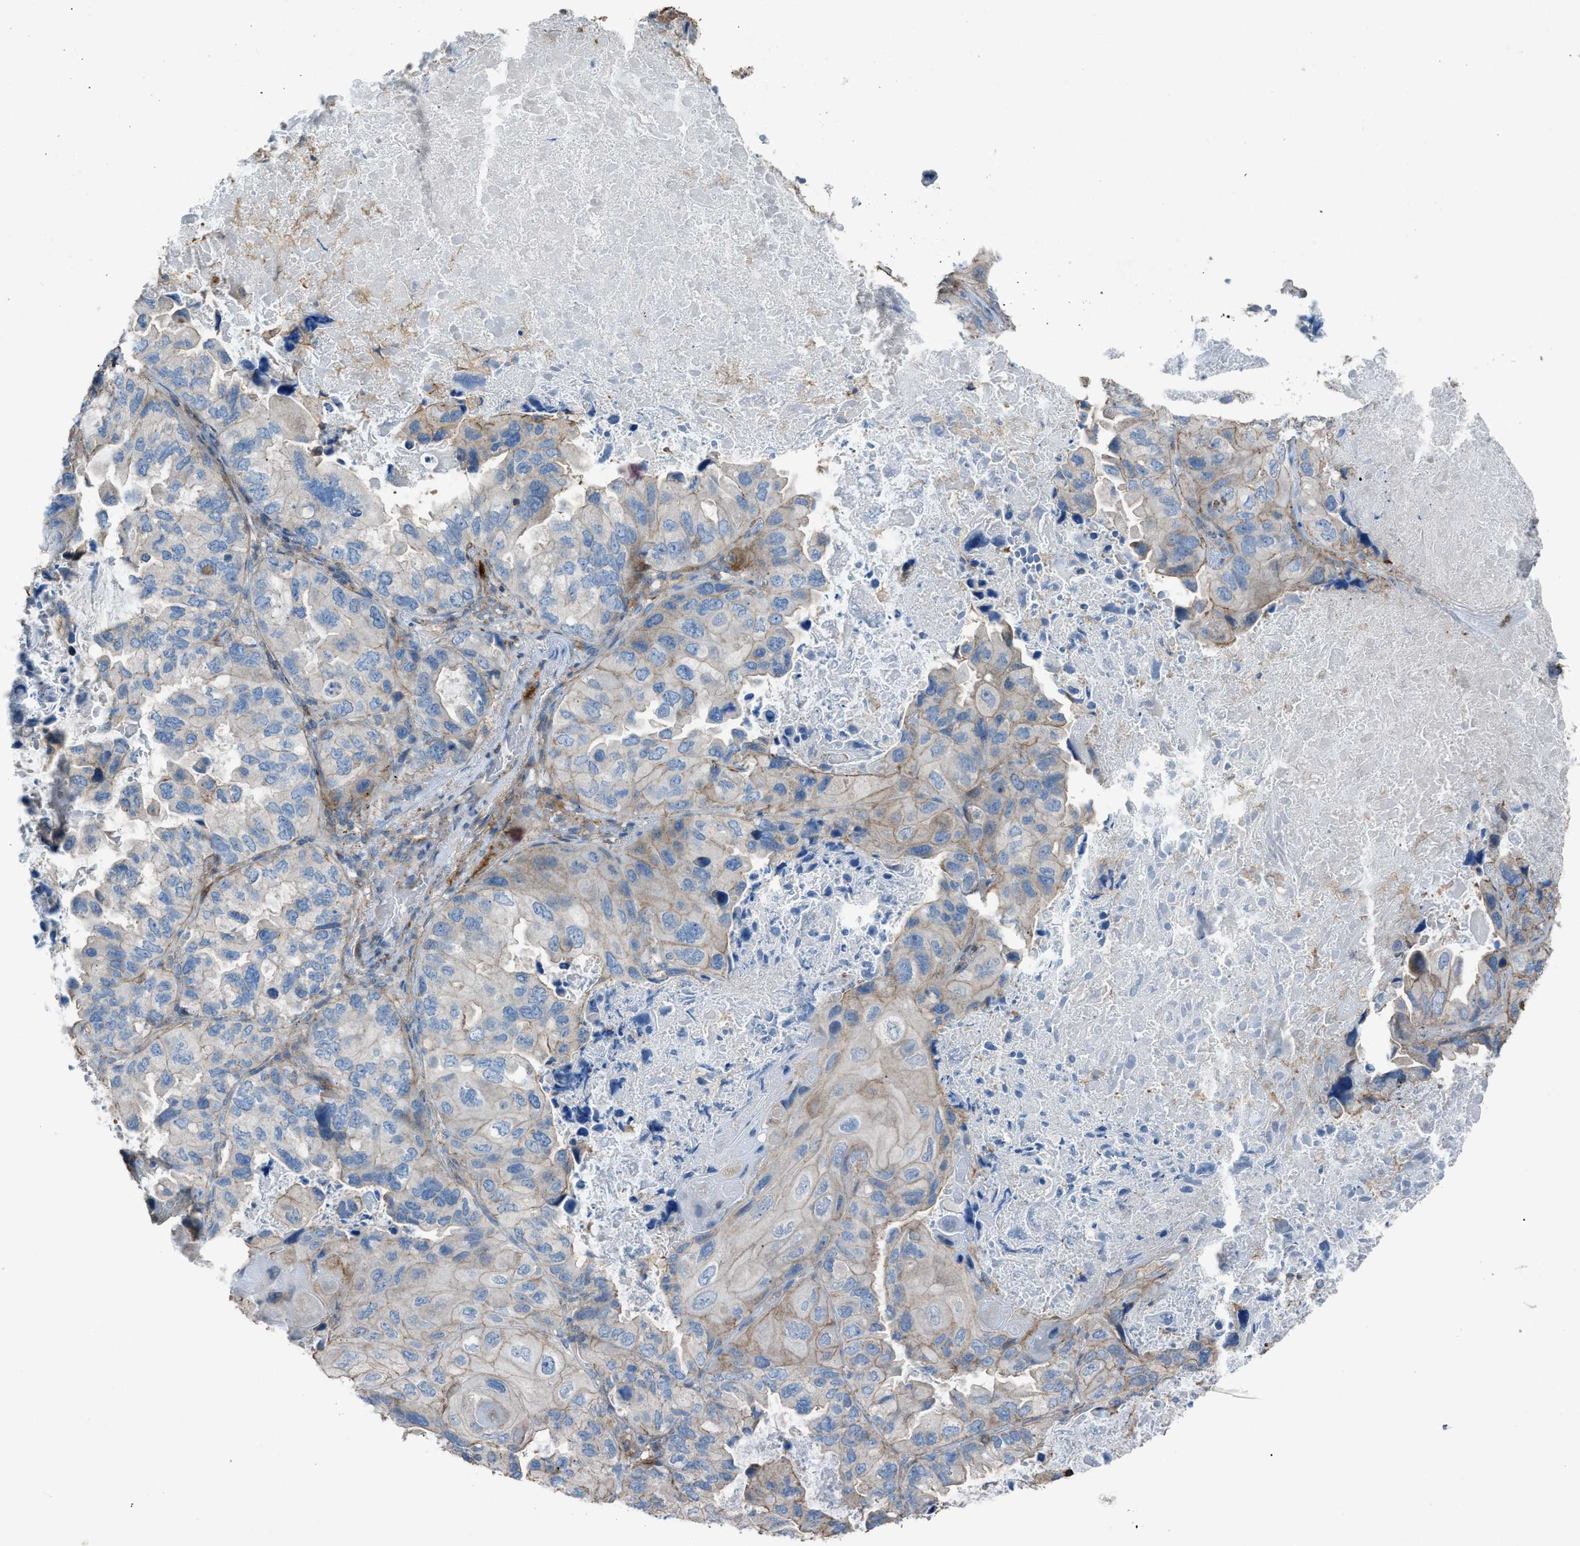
{"staining": {"intensity": "weak", "quantity": "<25%", "location": "cytoplasmic/membranous"}, "tissue": "lung cancer", "cell_type": "Tumor cells", "image_type": "cancer", "snomed": [{"axis": "morphology", "description": "Squamous cell carcinoma, NOS"}, {"axis": "topography", "description": "Lung"}], "caption": "Immunohistochemical staining of human lung cancer (squamous cell carcinoma) exhibits no significant expression in tumor cells.", "gene": "NCK2", "patient": {"sex": "female", "age": 73}}